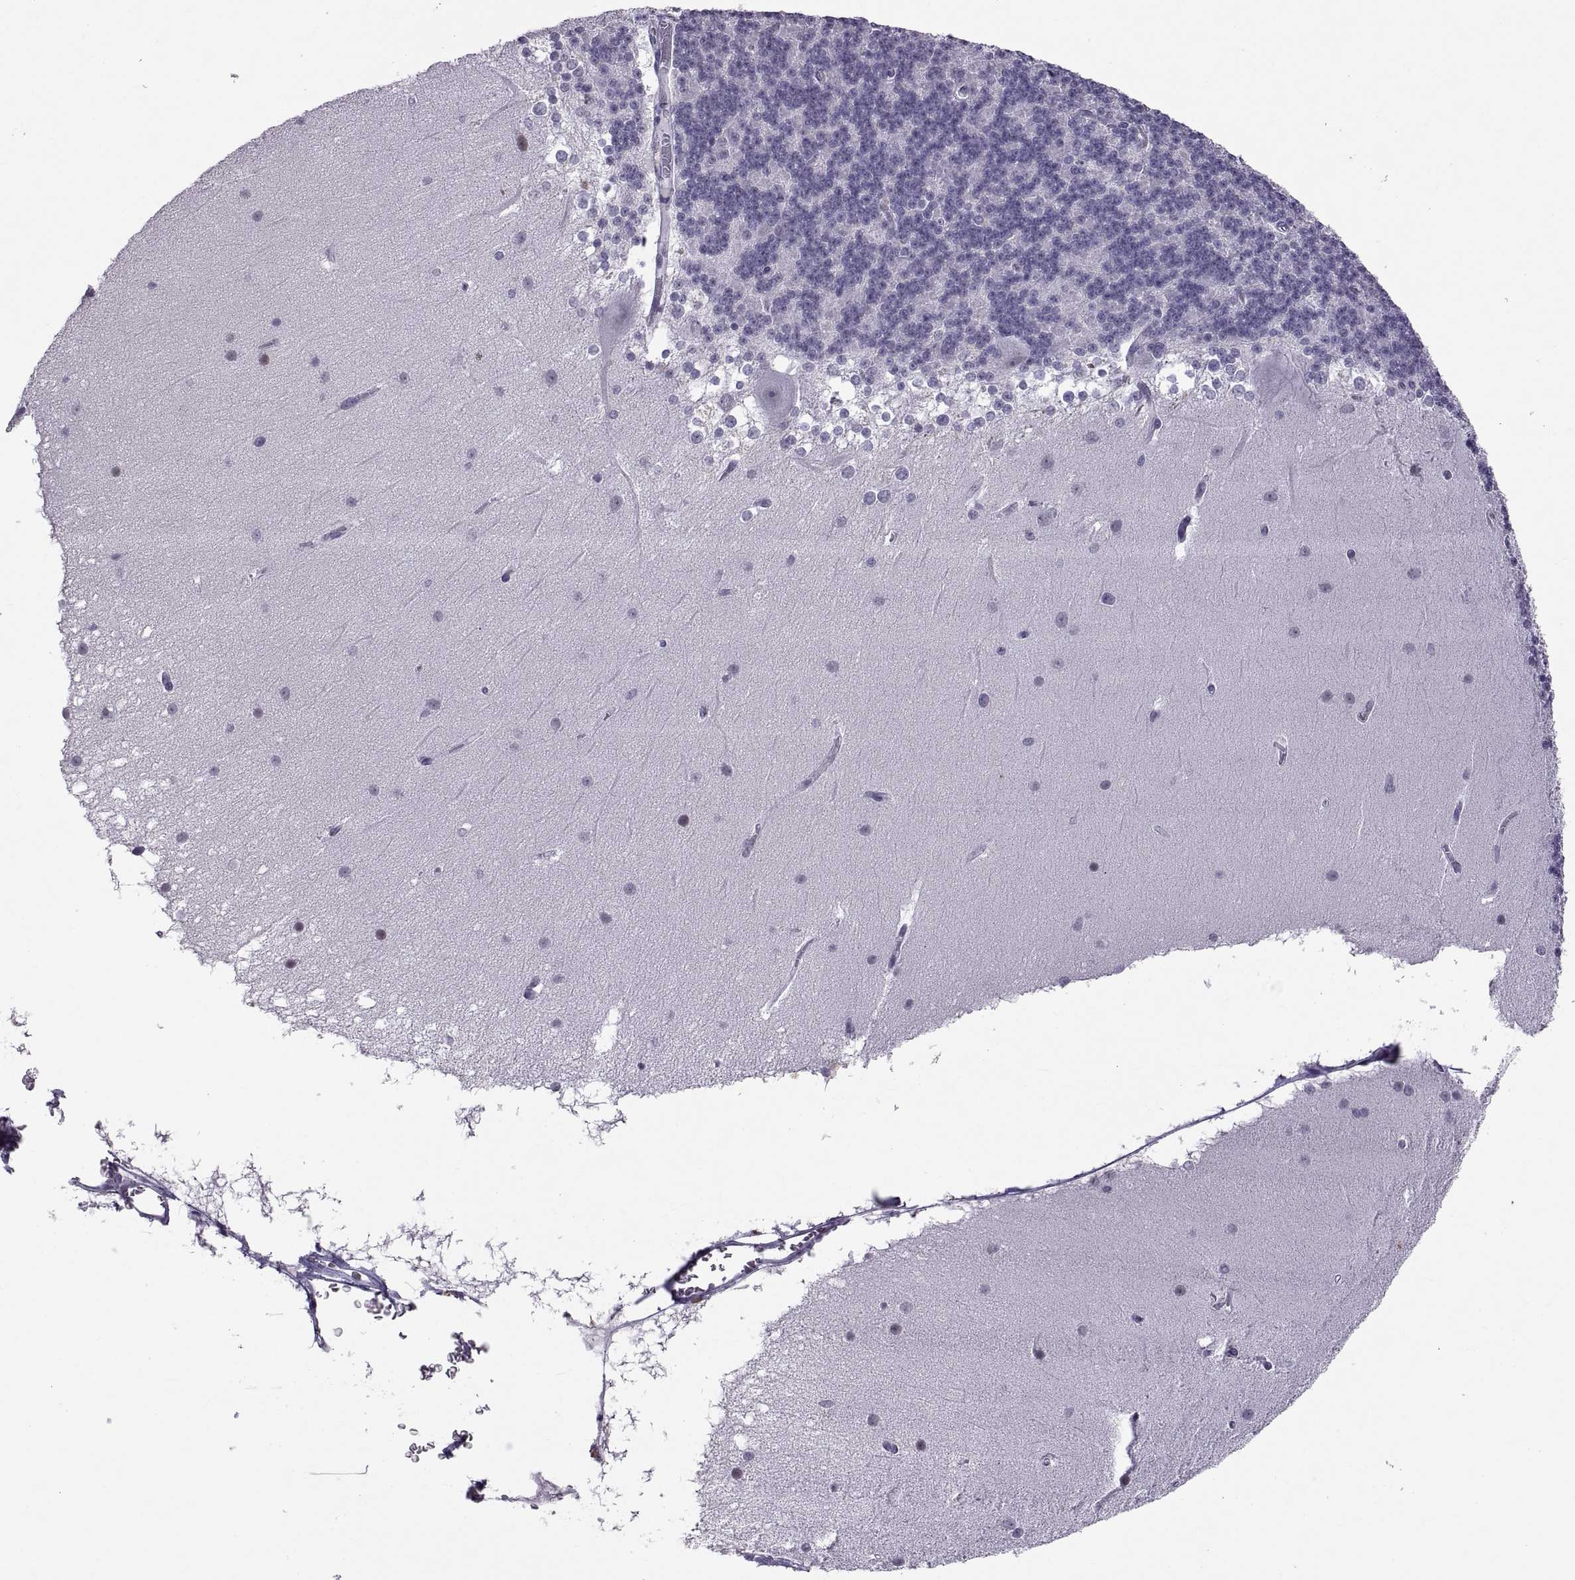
{"staining": {"intensity": "negative", "quantity": "none", "location": "none"}, "tissue": "cerebellum", "cell_type": "Cells in granular layer", "image_type": "normal", "snomed": [{"axis": "morphology", "description": "Normal tissue, NOS"}, {"axis": "topography", "description": "Cerebellum"}], "caption": "A high-resolution photomicrograph shows immunohistochemistry staining of benign cerebellum, which displays no significant expression in cells in granular layer.", "gene": "KRT77", "patient": {"sex": "female", "age": 19}}